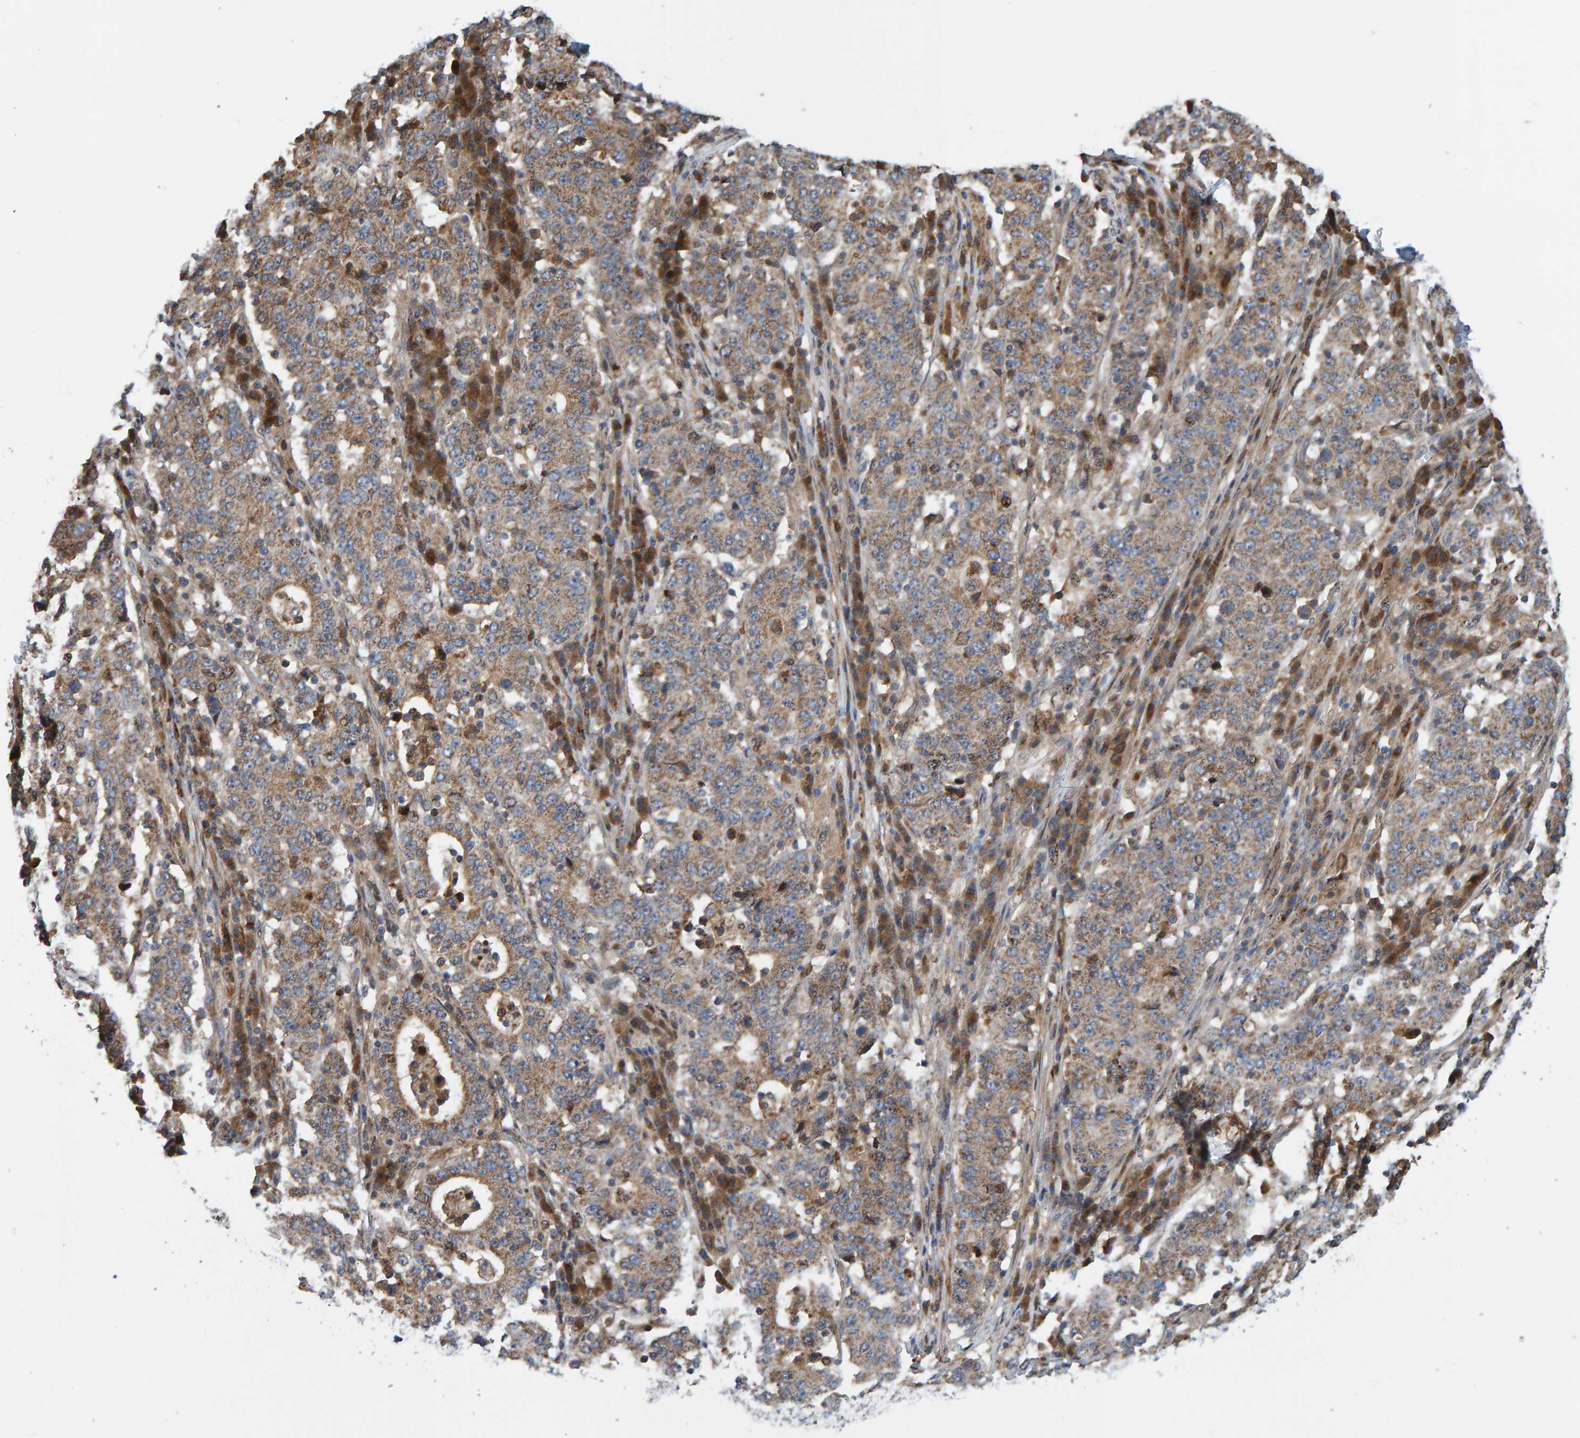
{"staining": {"intensity": "weak", "quantity": ">75%", "location": "cytoplasmic/membranous"}, "tissue": "stomach cancer", "cell_type": "Tumor cells", "image_type": "cancer", "snomed": [{"axis": "morphology", "description": "Adenocarcinoma, NOS"}, {"axis": "topography", "description": "Stomach"}], "caption": "Human adenocarcinoma (stomach) stained with a brown dye shows weak cytoplasmic/membranous positive staining in approximately >75% of tumor cells.", "gene": "KIAA0753", "patient": {"sex": "male", "age": 59}}